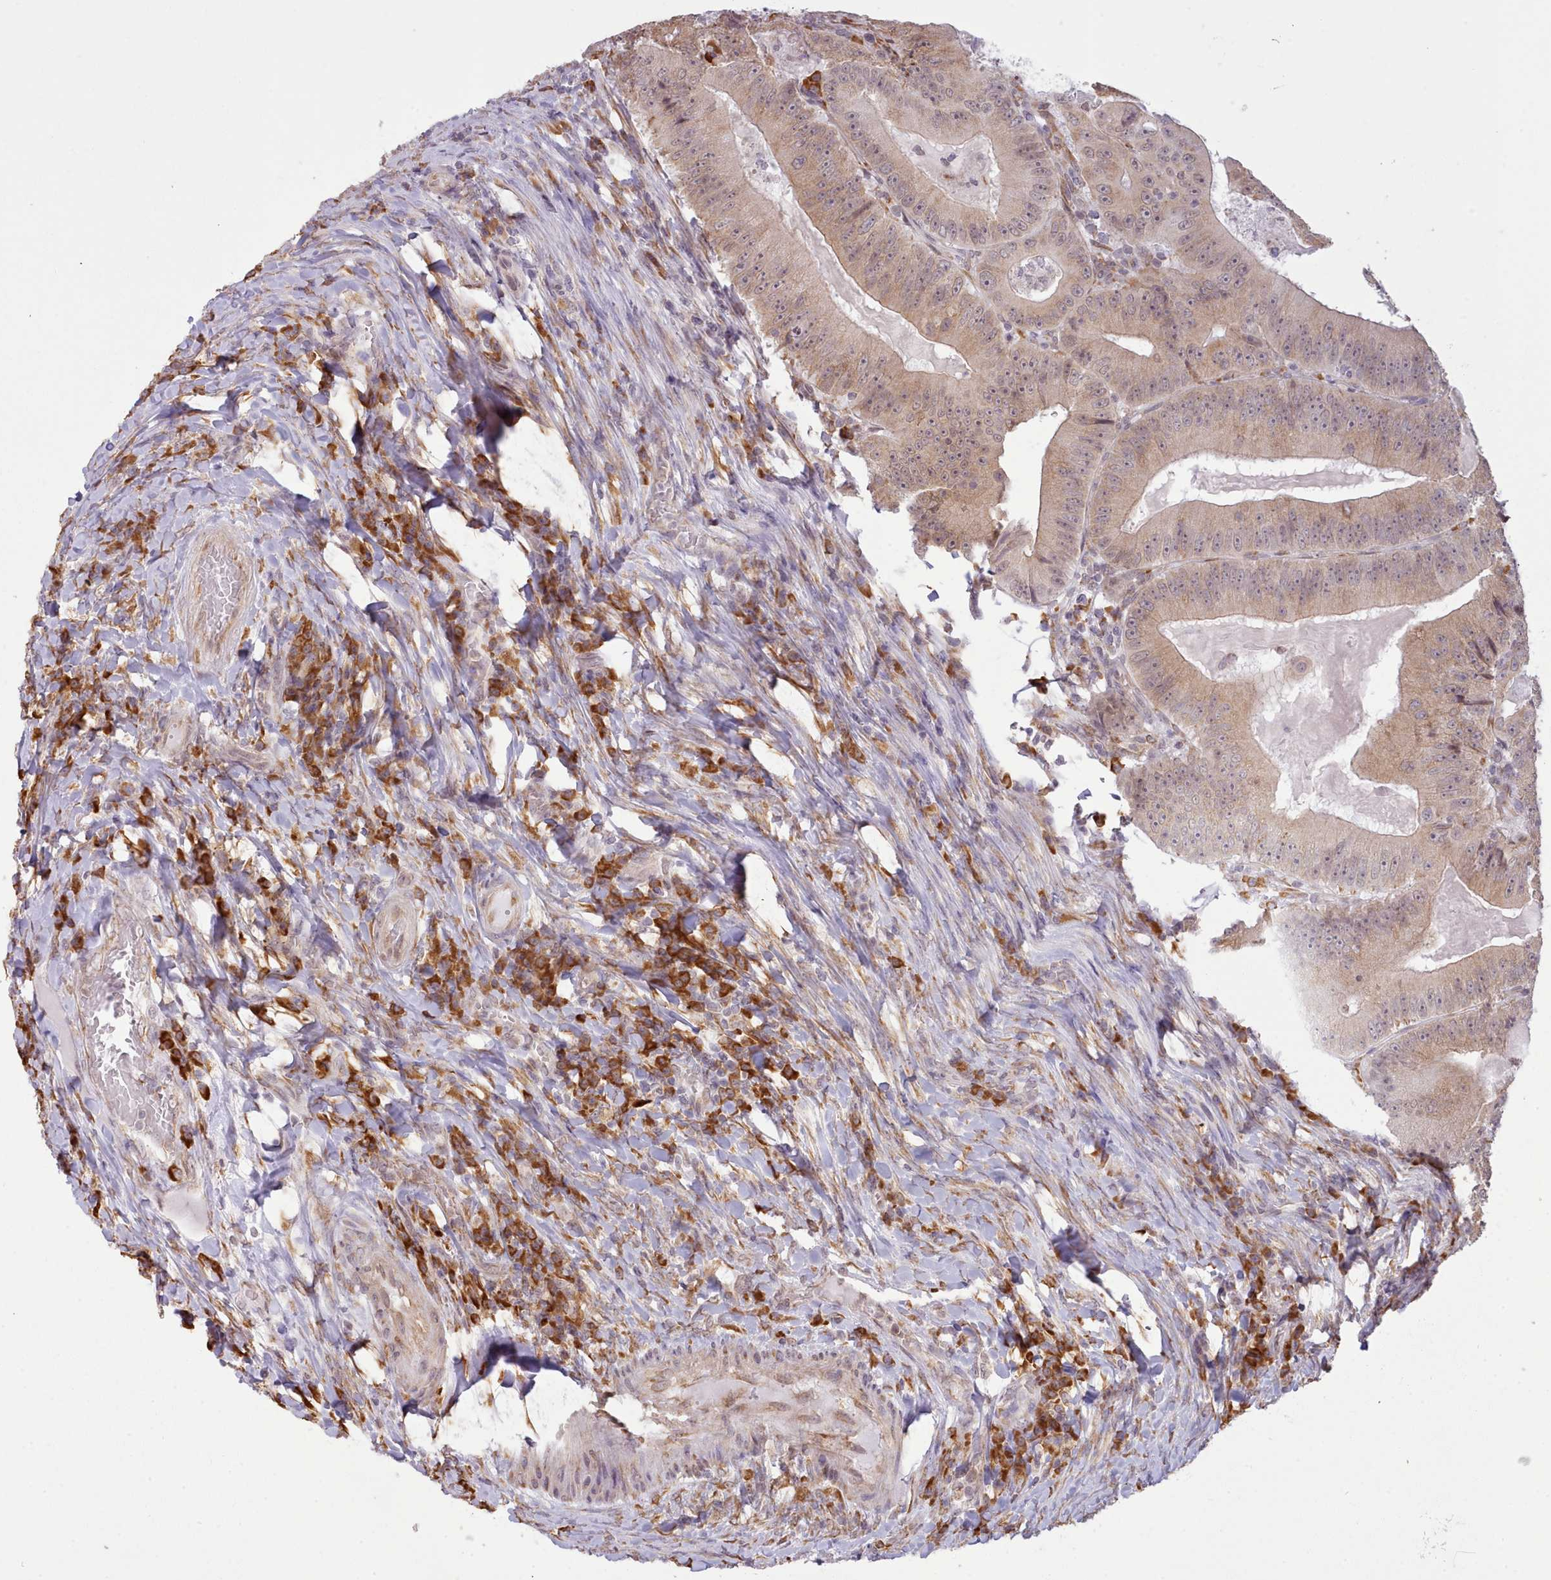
{"staining": {"intensity": "moderate", "quantity": ">75%", "location": "cytoplasmic/membranous,nuclear"}, "tissue": "colorectal cancer", "cell_type": "Tumor cells", "image_type": "cancer", "snomed": [{"axis": "morphology", "description": "Adenocarcinoma, NOS"}, {"axis": "topography", "description": "Colon"}], "caption": "A high-resolution image shows immunohistochemistry (IHC) staining of adenocarcinoma (colorectal), which shows moderate cytoplasmic/membranous and nuclear expression in about >75% of tumor cells.", "gene": "SEC61B", "patient": {"sex": "female", "age": 86}}